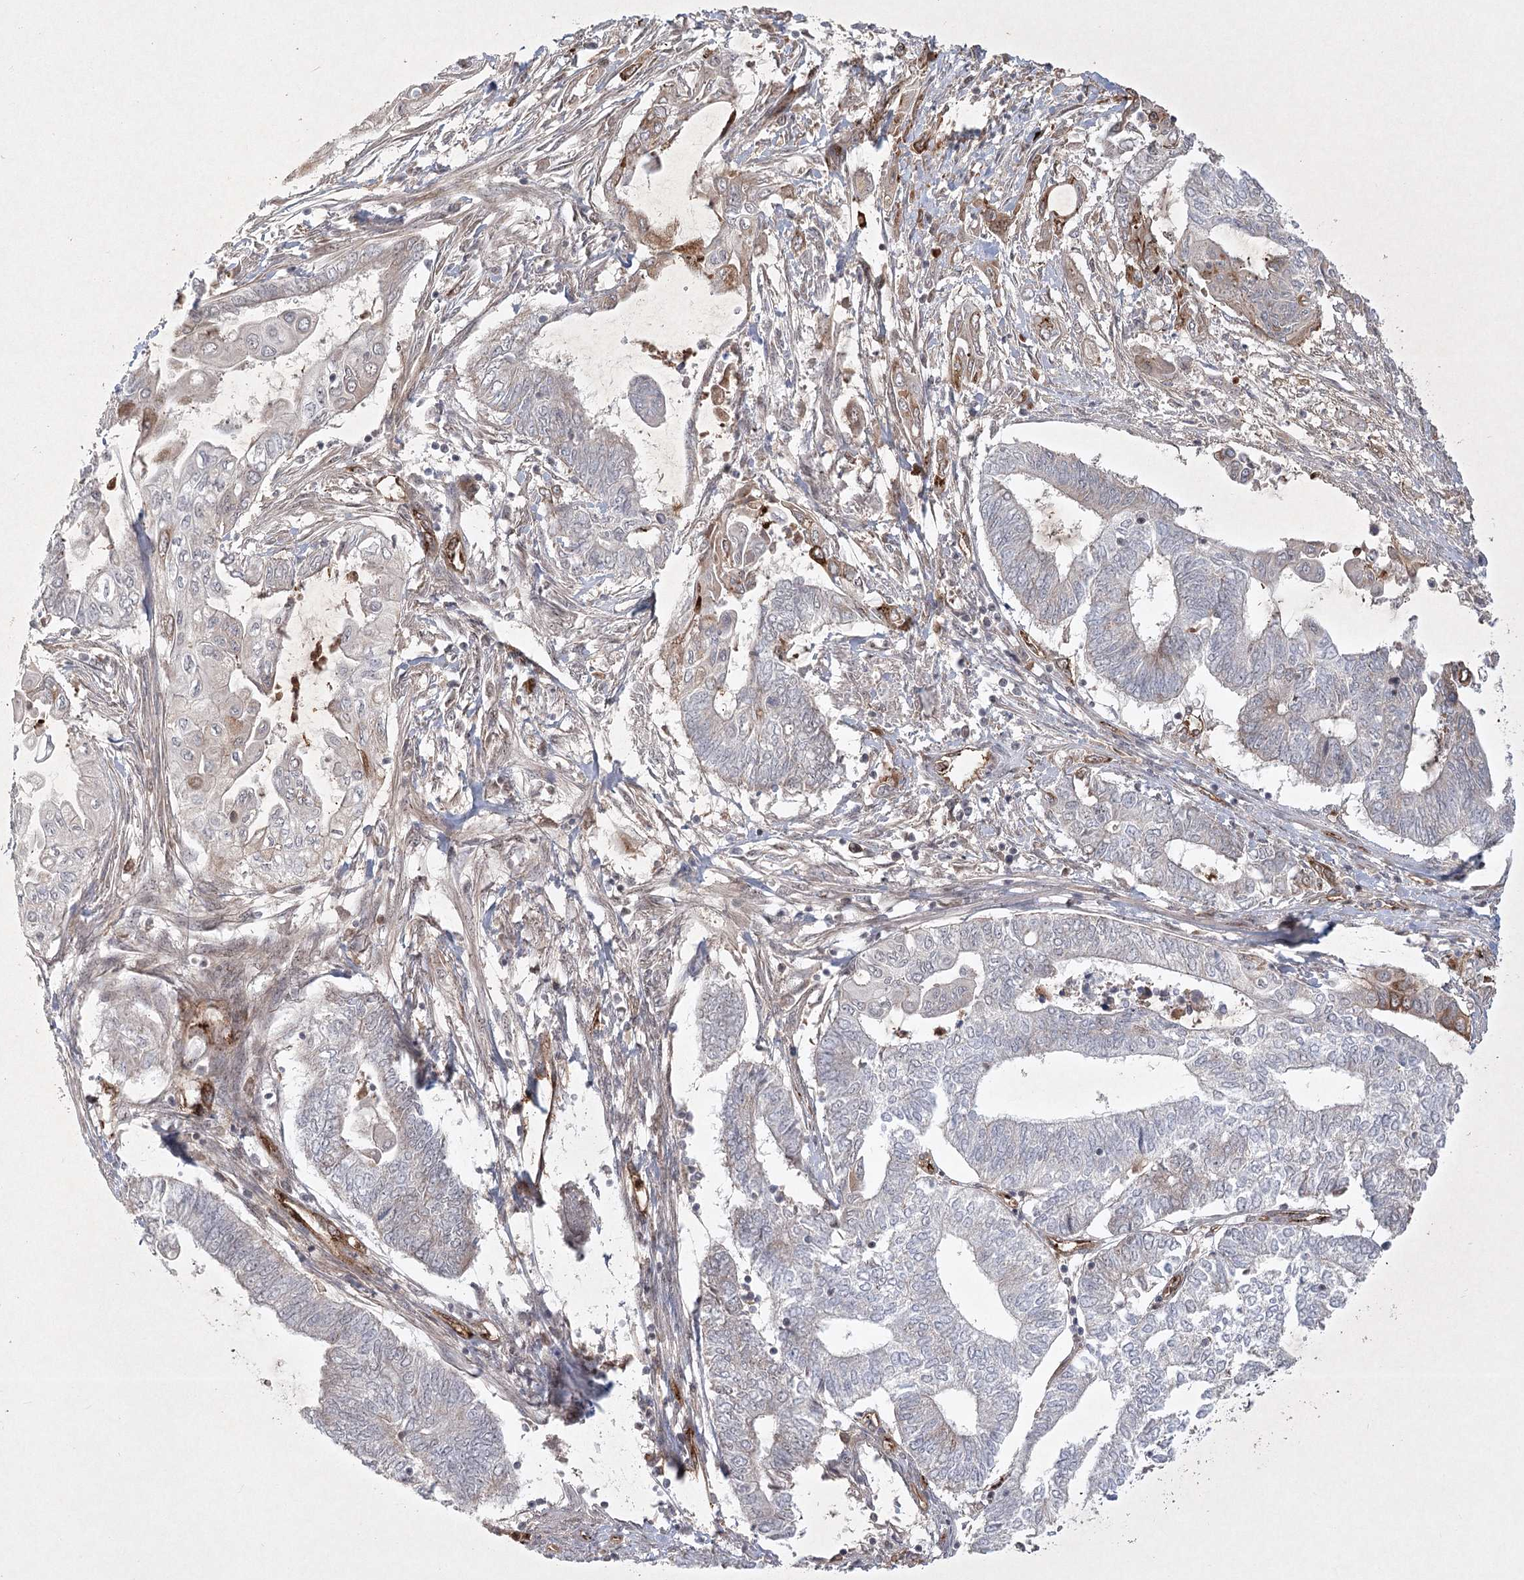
{"staining": {"intensity": "weak", "quantity": "<25%", "location": "cytoplasmic/membranous"}, "tissue": "endometrial cancer", "cell_type": "Tumor cells", "image_type": "cancer", "snomed": [{"axis": "morphology", "description": "Adenocarcinoma, NOS"}, {"axis": "topography", "description": "Uterus"}, {"axis": "topography", "description": "Endometrium"}], "caption": "Histopathology image shows no significant protein staining in tumor cells of adenocarcinoma (endometrial).", "gene": "ARHGAP31", "patient": {"sex": "female", "age": 70}}